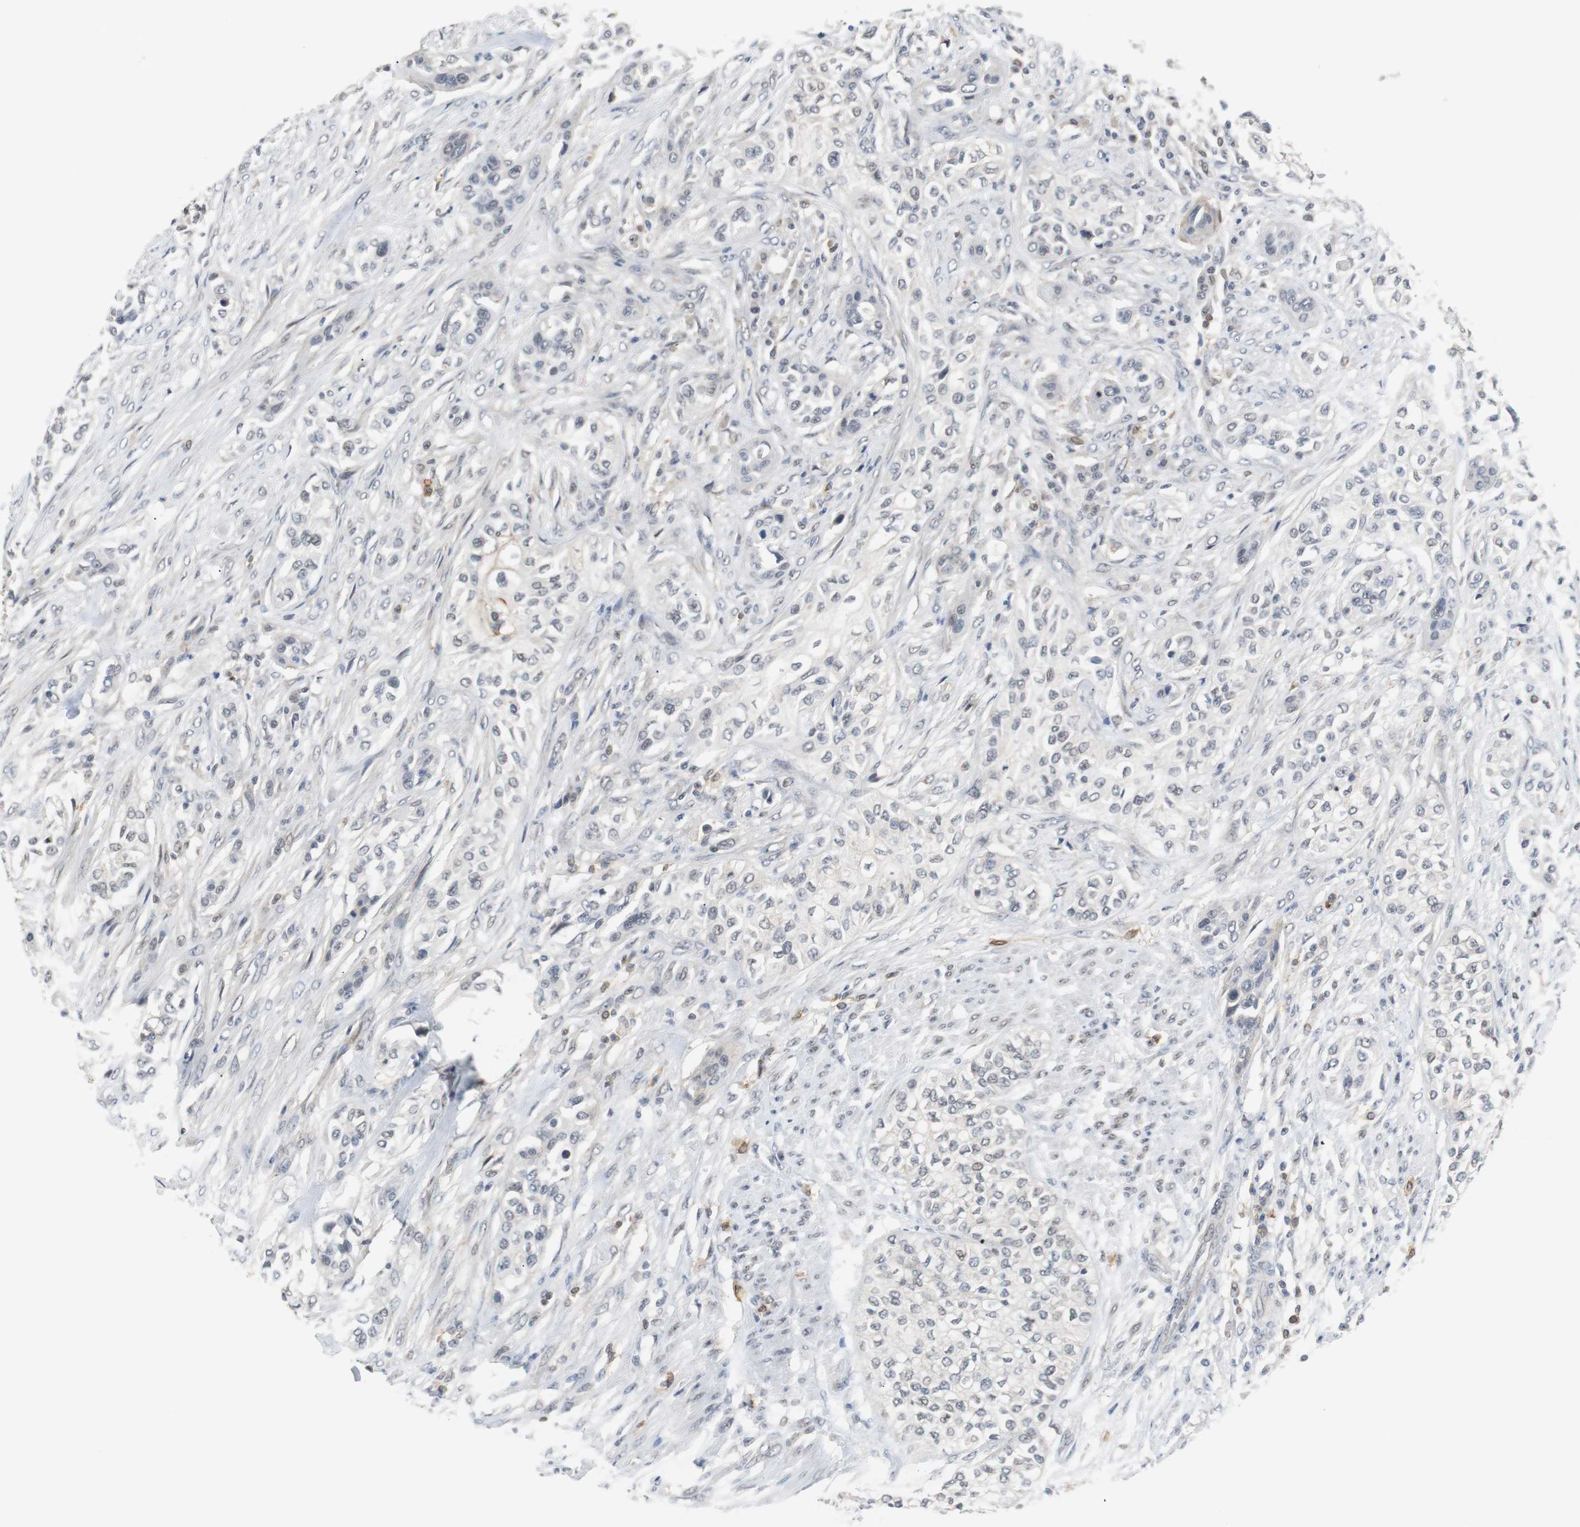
{"staining": {"intensity": "negative", "quantity": "none", "location": "none"}, "tissue": "urothelial cancer", "cell_type": "Tumor cells", "image_type": "cancer", "snomed": [{"axis": "morphology", "description": "Urothelial carcinoma, High grade"}, {"axis": "topography", "description": "Urinary bladder"}], "caption": "This is an immunohistochemistry (IHC) micrograph of high-grade urothelial carcinoma. There is no expression in tumor cells.", "gene": "SIRT1", "patient": {"sex": "male", "age": 74}}